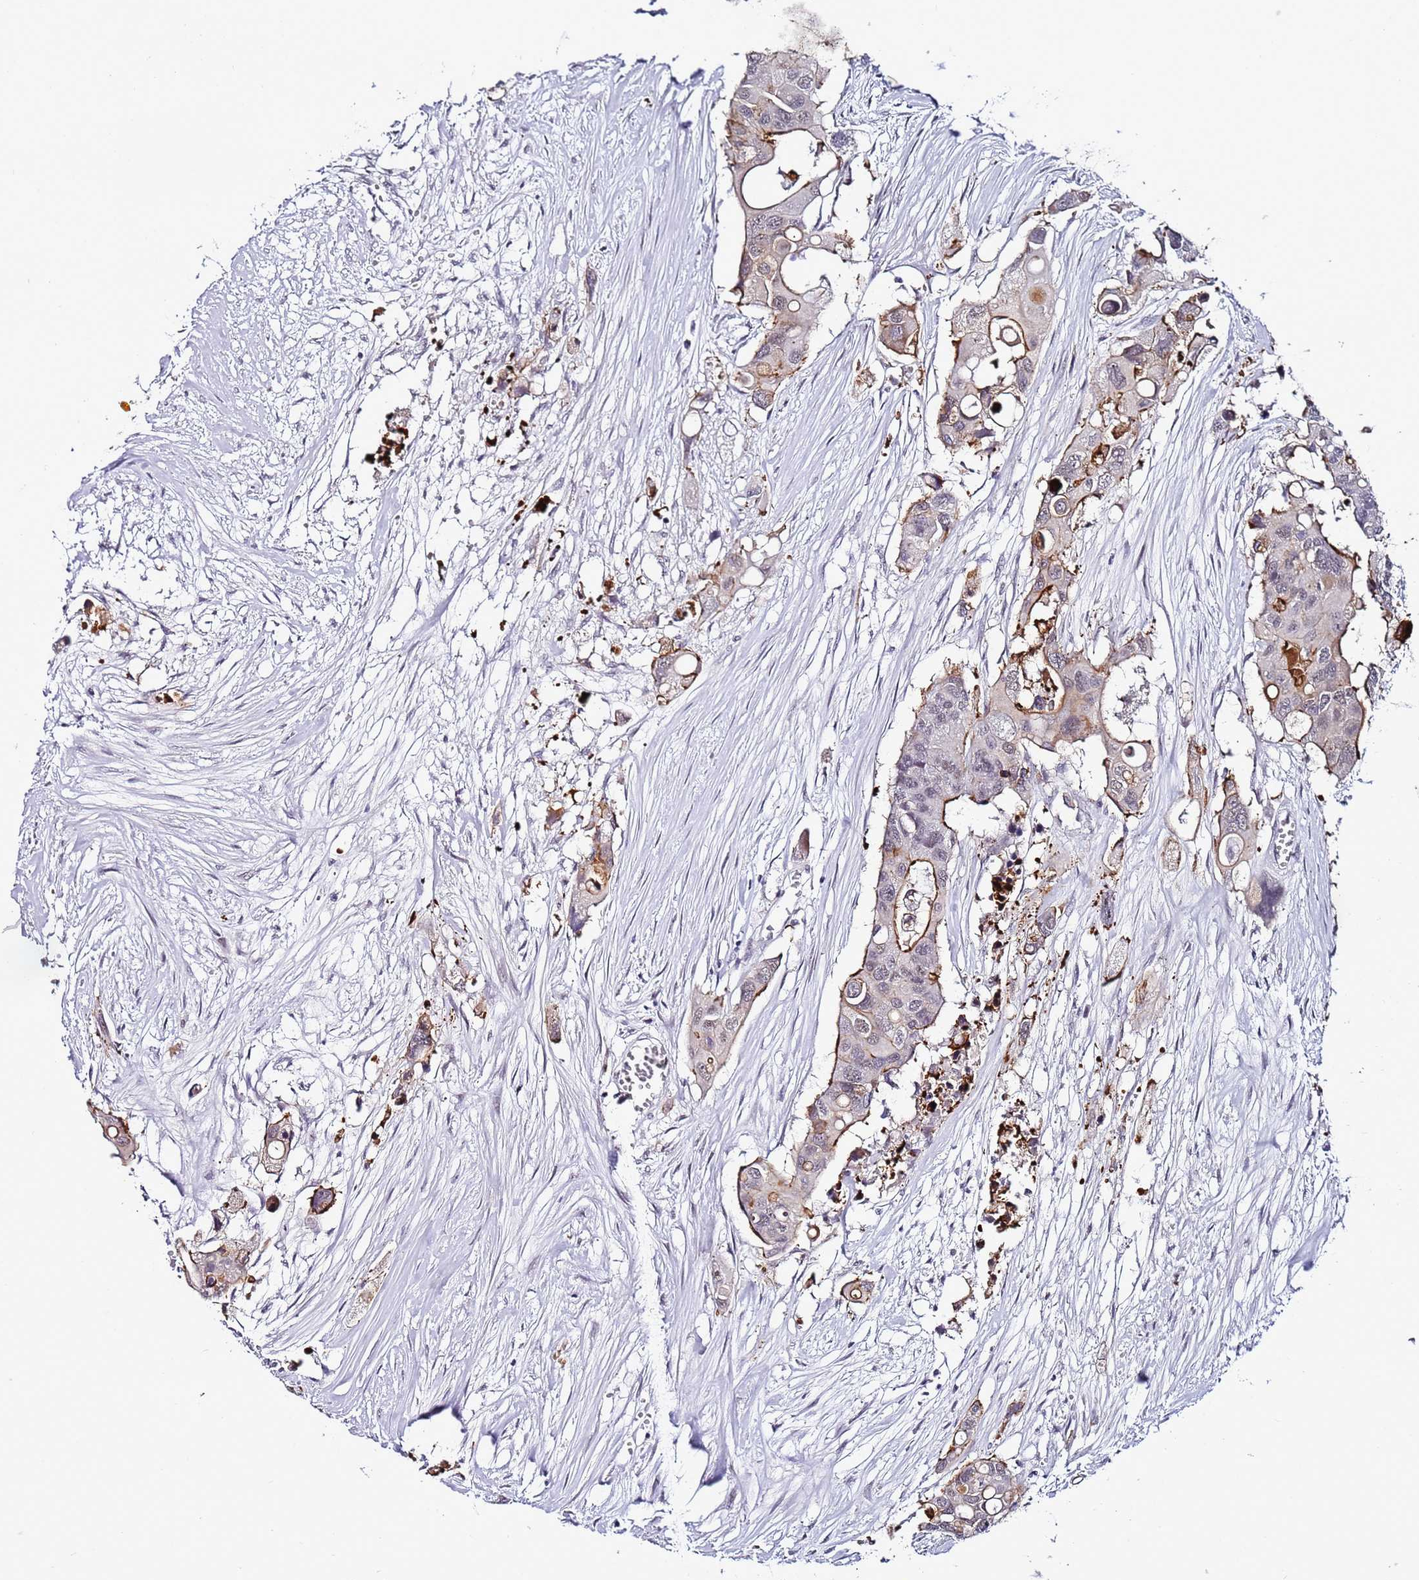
{"staining": {"intensity": "moderate", "quantity": "25%-75%", "location": "cytoplasmic/membranous"}, "tissue": "colorectal cancer", "cell_type": "Tumor cells", "image_type": "cancer", "snomed": [{"axis": "morphology", "description": "Adenocarcinoma, NOS"}, {"axis": "topography", "description": "Colon"}], "caption": "Colorectal adenocarcinoma stained with a brown dye shows moderate cytoplasmic/membranous positive expression in approximately 25%-75% of tumor cells.", "gene": "PSMA7", "patient": {"sex": "male", "age": 77}}